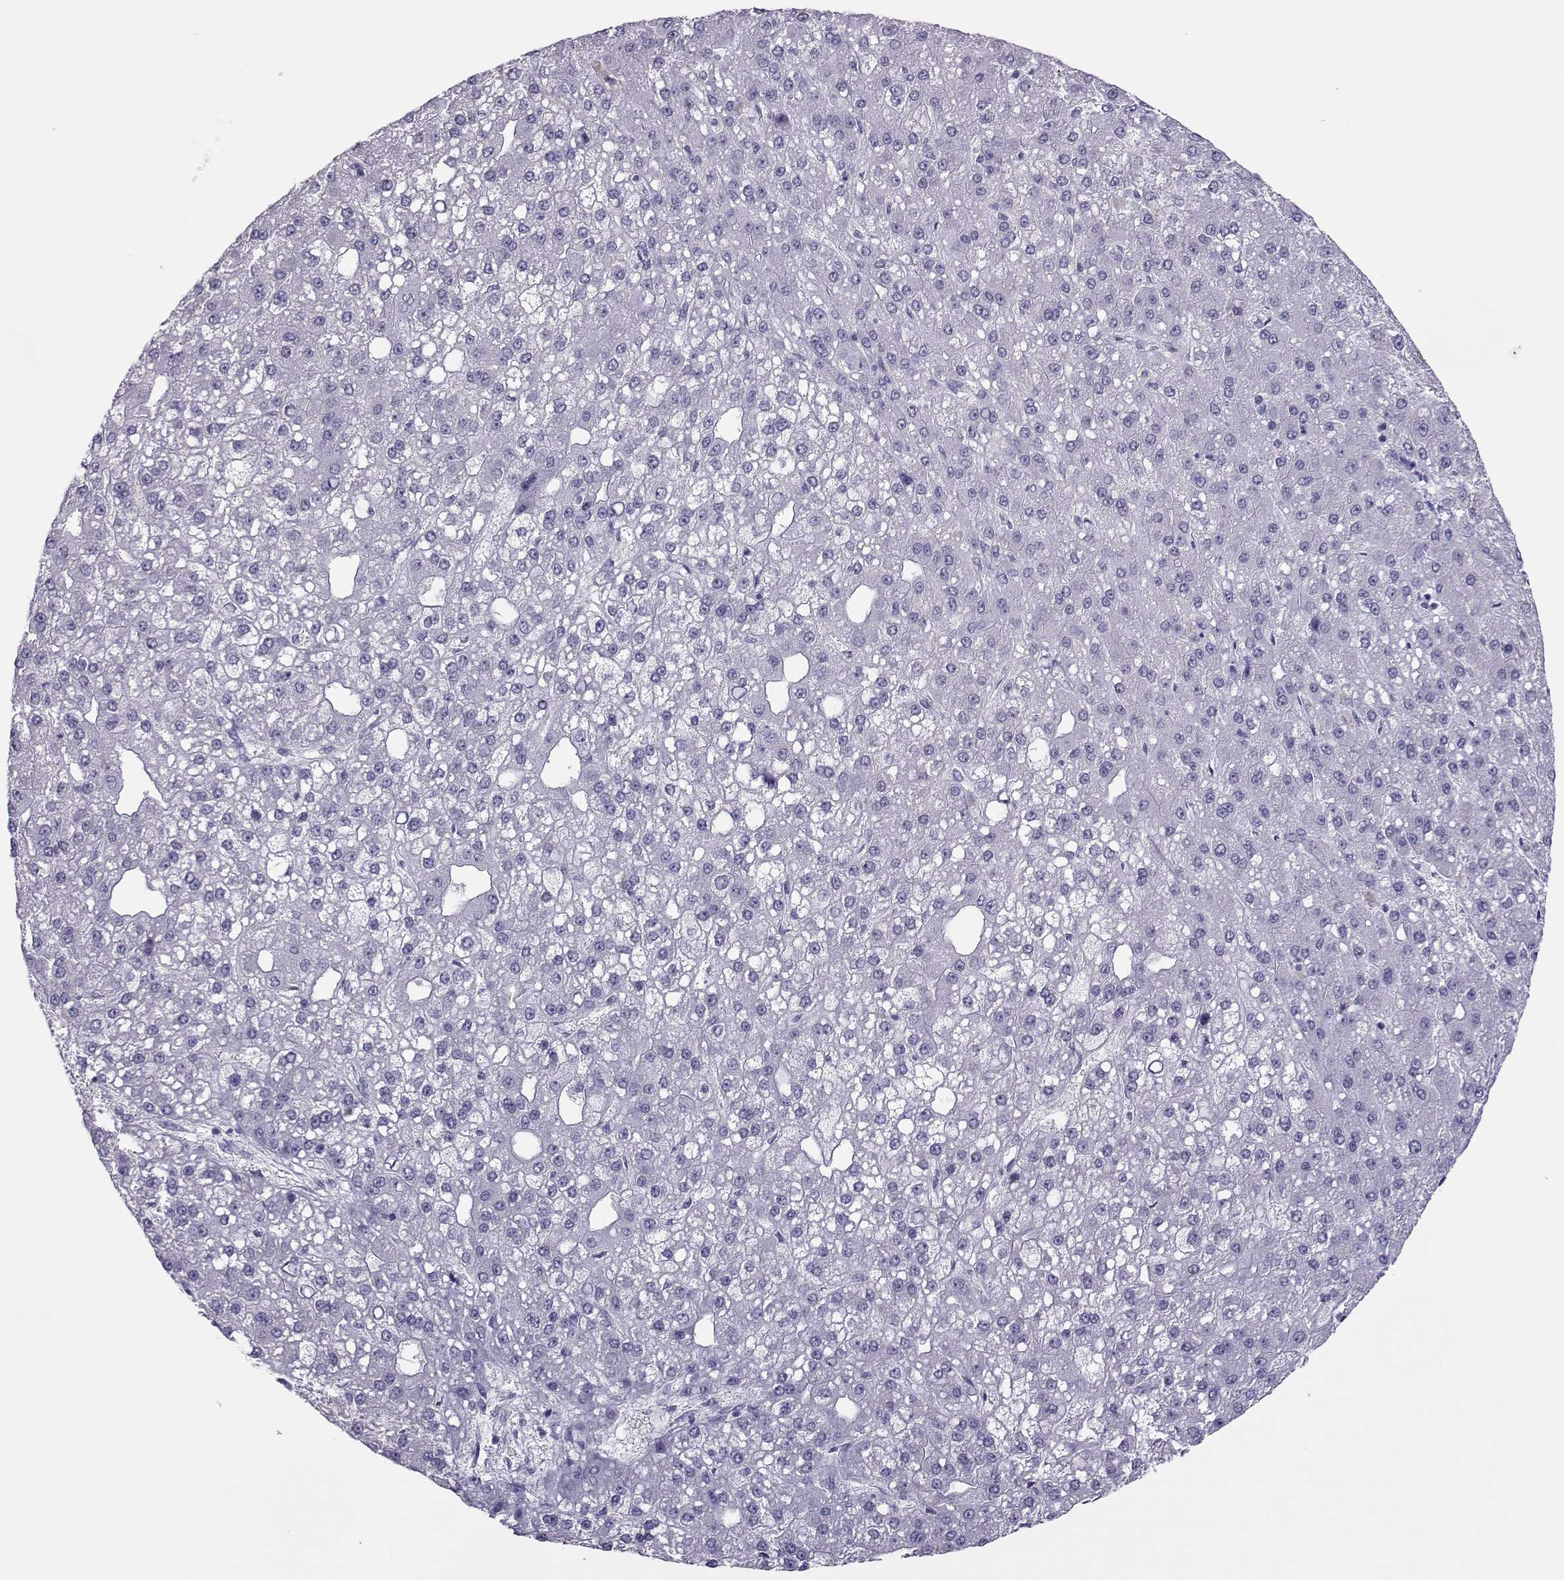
{"staining": {"intensity": "negative", "quantity": "none", "location": "none"}, "tissue": "liver cancer", "cell_type": "Tumor cells", "image_type": "cancer", "snomed": [{"axis": "morphology", "description": "Carcinoma, Hepatocellular, NOS"}, {"axis": "topography", "description": "Liver"}], "caption": "Tumor cells are negative for brown protein staining in liver cancer (hepatocellular carcinoma).", "gene": "TRPM7", "patient": {"sex": "male", "age": 67}}